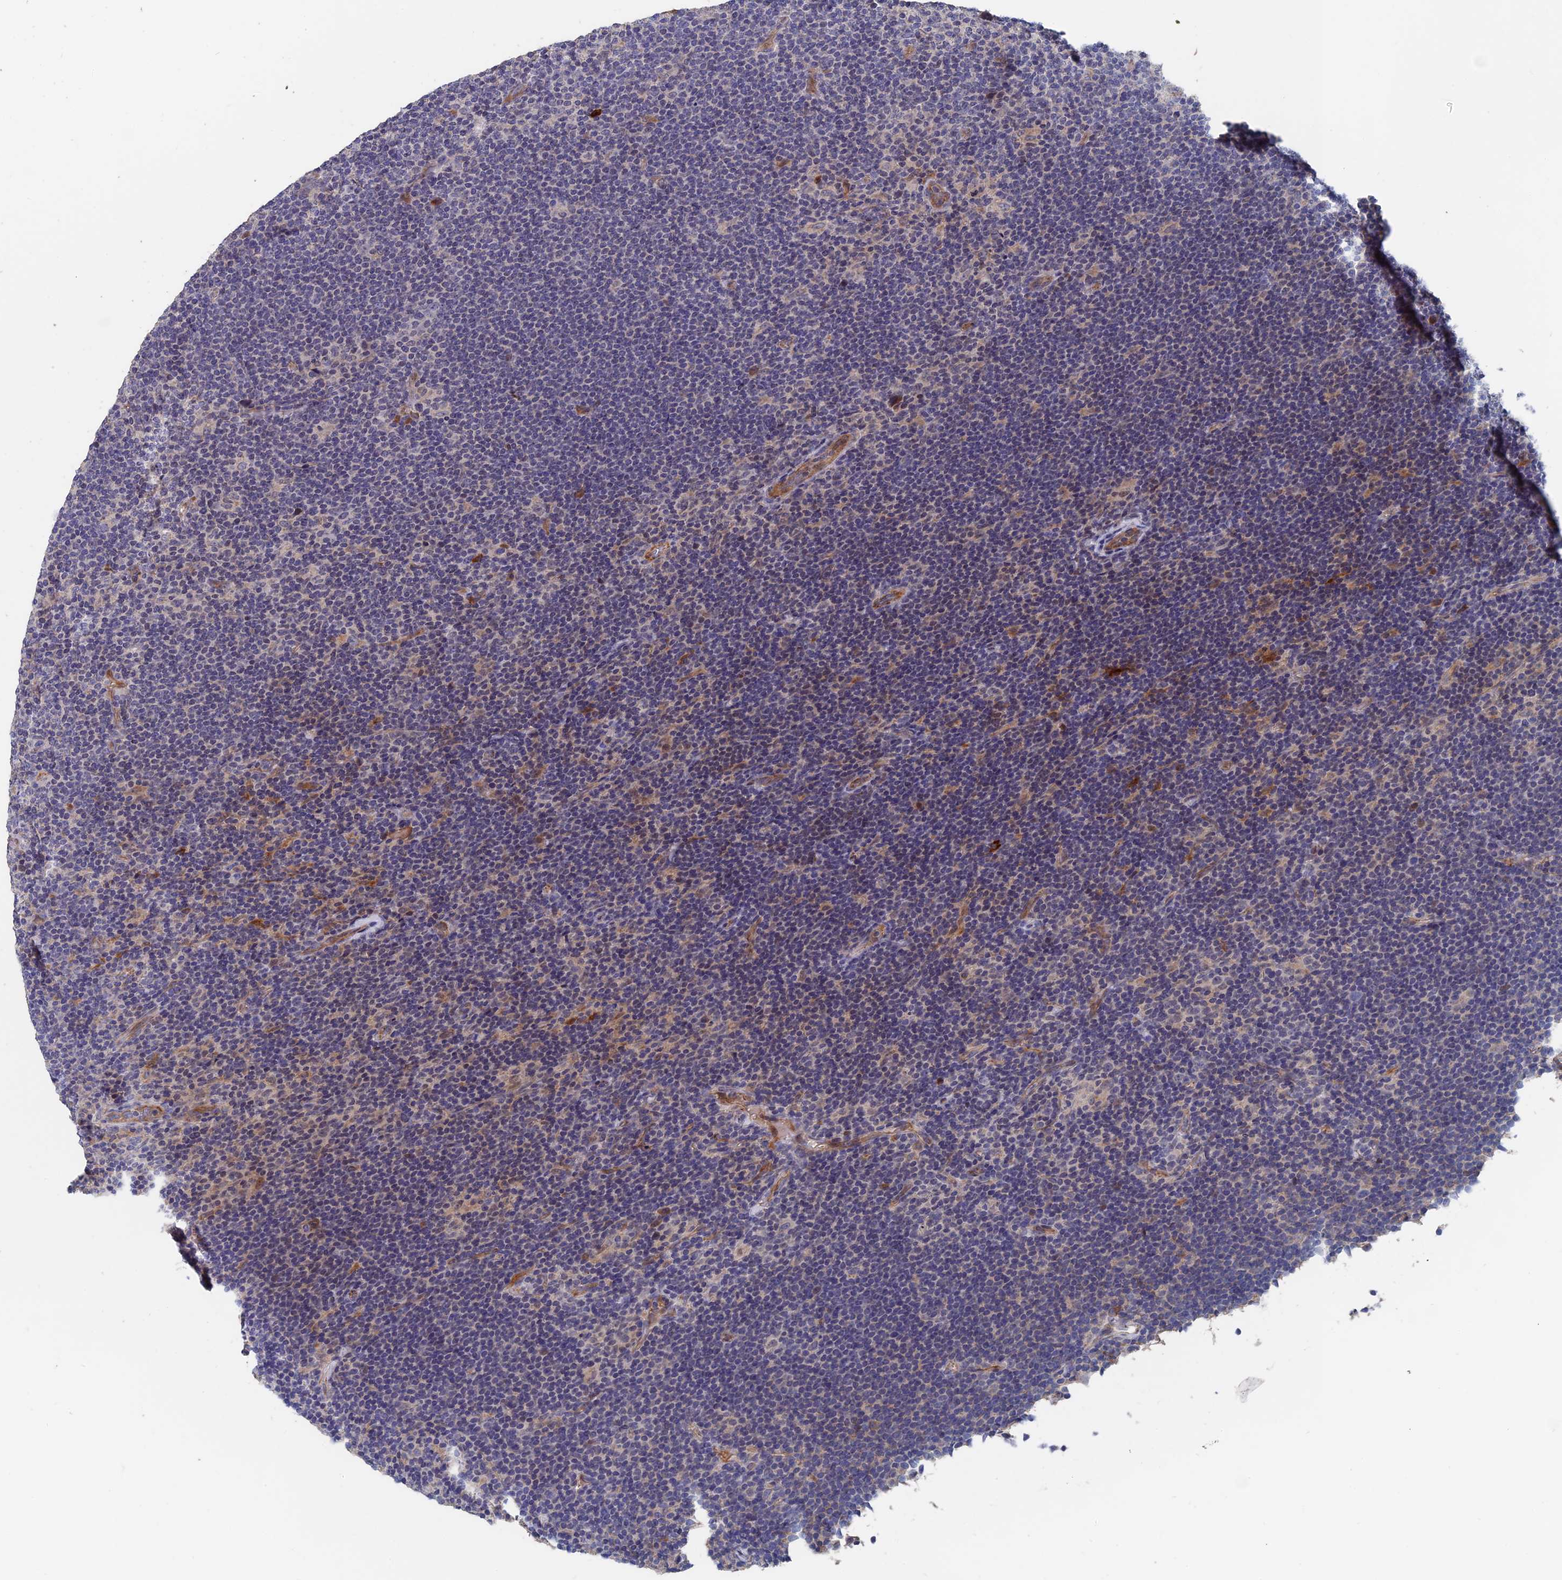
{"staining": {"intensity": "negative", "quantity": "none", "location": "none"}, "tissue": "lymphoma", "cell_type": "Tumor cells", "image_type": "cancer", "snomed": [{"axis": "morphology", "description": "Hodgkin's disease, NOS"}, {"axis": "topography", "description": "Lymph node"}], "caption": "Hodgkin's disease stained for a protein using immunohistochemistry (IHC) shows no staining tumor cells.", "gene": "SLC33A1", "patient": {"sex": "female", "age": 57}}